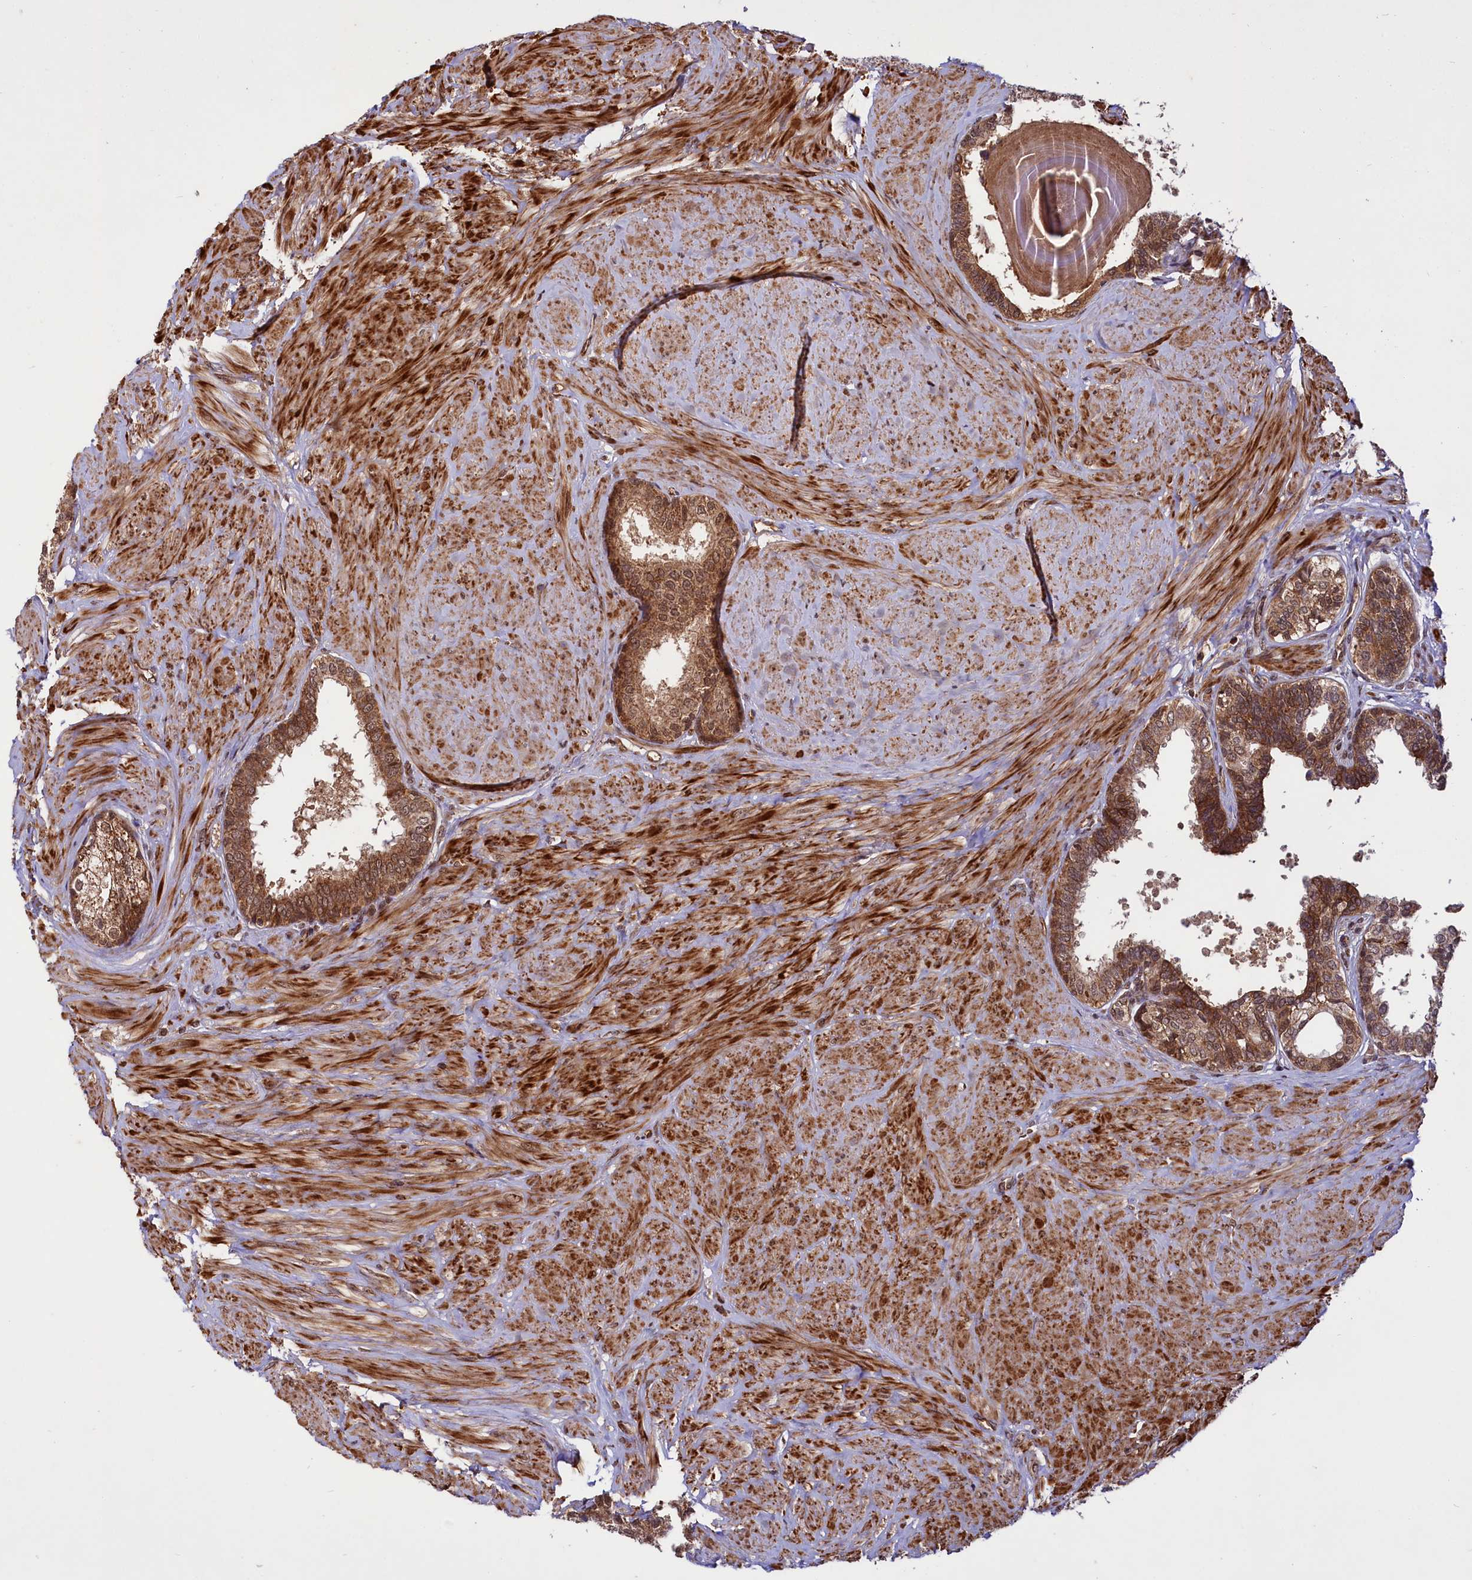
{"staining": {"intensity": "strong", "quantity": ">75%", "location": "cytoplasmic/membranous,nuclear"}, "tissue": "prostate", "cell_type": "Glandular cells", "image_type": "normal", "snomed": [{"axis": "morphology", "description": "Normal tissue, NOS"}, {"axis": "topography", "description": "Prostate"}], "caption": "The photomicrograph shows a brown stain indicating the presence of a protein in the cytoplasmic/membranous,nuclear of glandular cells in prostate.", "gene": "UBE3A", "patient": {"sex": "male", "age": 48}}